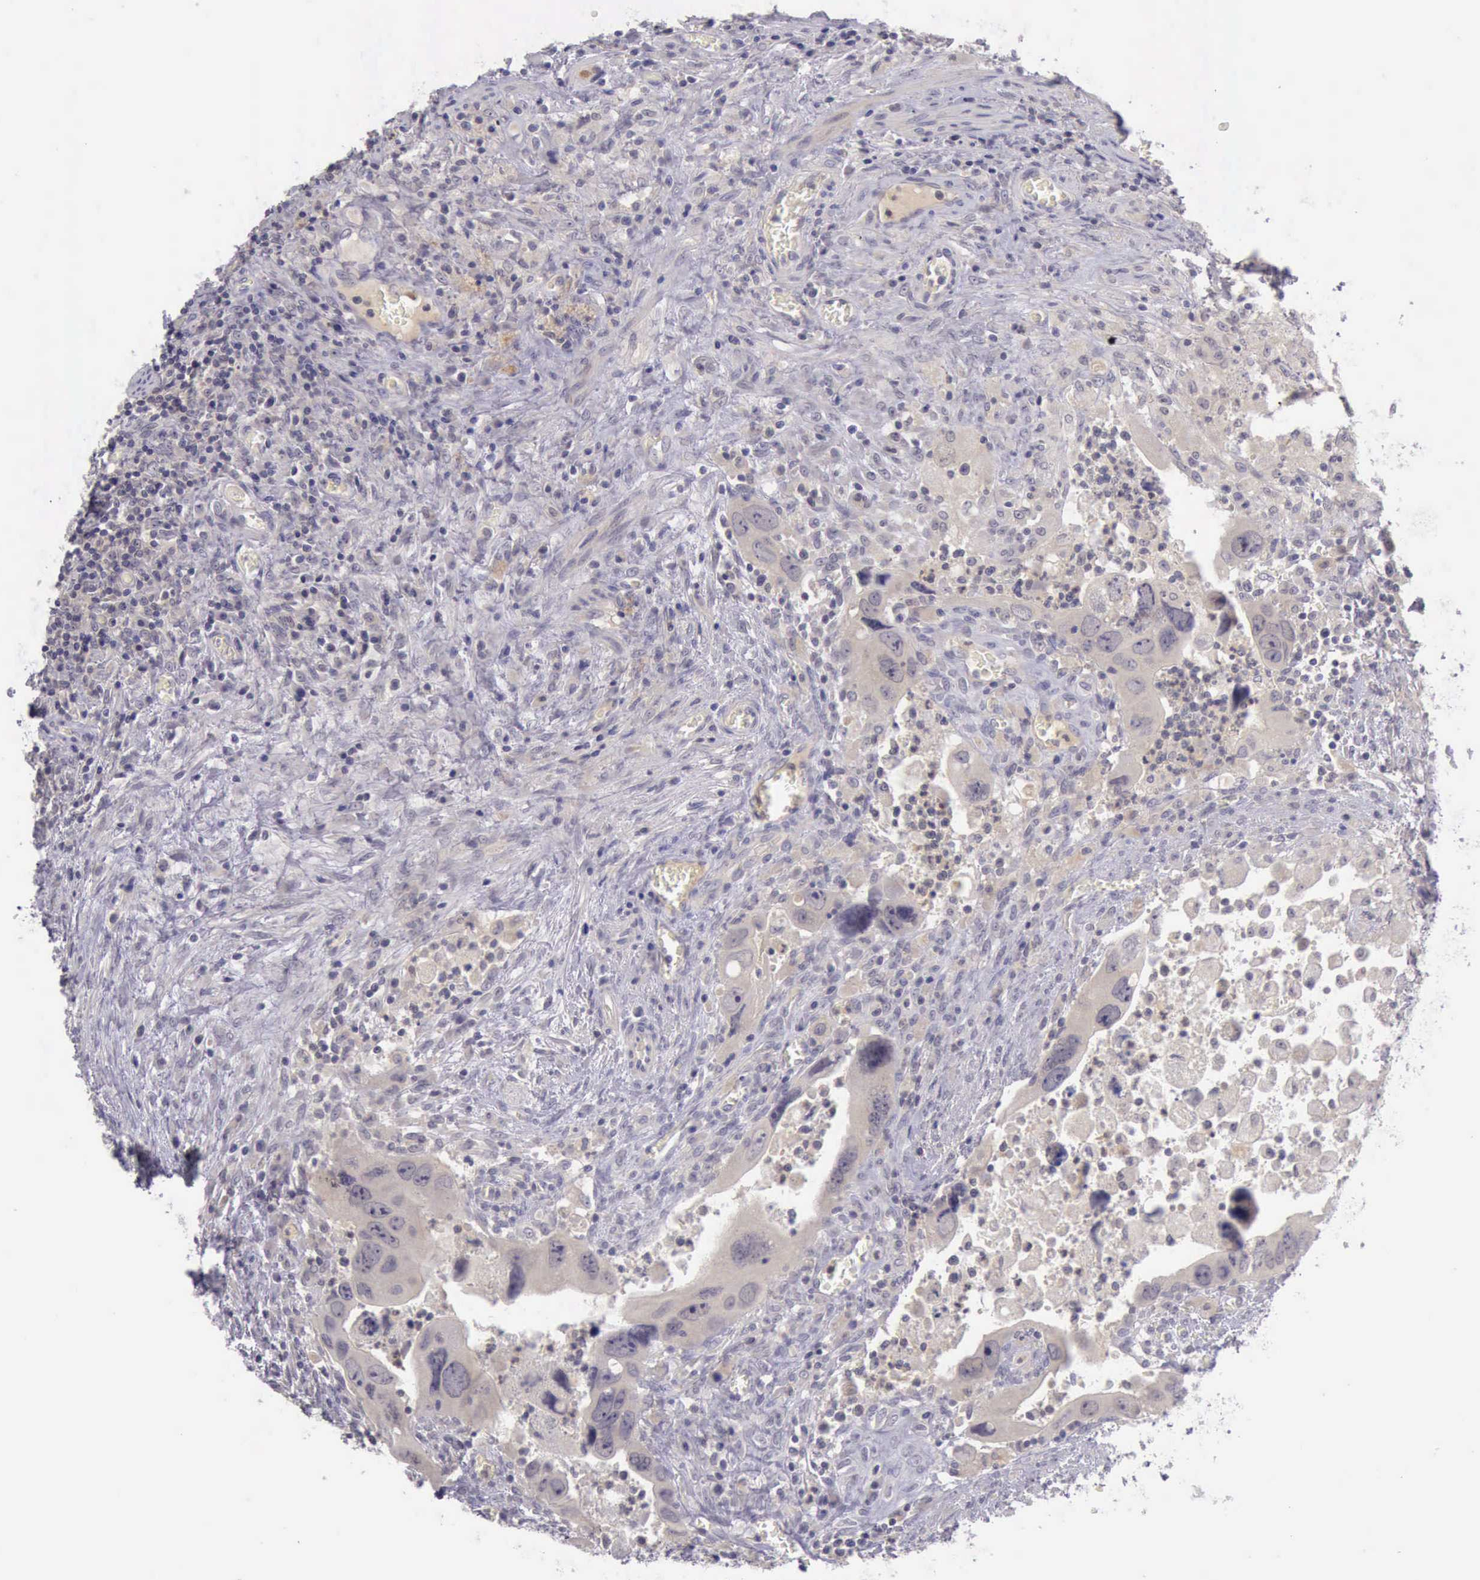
{"staining": {"intensity": "weak", "quantity": ">75%", "location": "cytoplasmic/membranous"}, "tissue": "colorectal cancer", "cell_type": "Tumor cells", "image_type": "cancer", "snomed": [{"axis": "morphology", "description": "Adenocarcinoma, NOS"}, {"axis": "topography", "description": "Rectum"}], "caption": "High-magnification brightfield microscopy of colorectal cancer stained with DAB (3,3'-diaminobenzidine) (brown) and counterstained with hematoxylin (blue). tumor cells exhibit weak cytoplasmic/membranous expression is present in approximately>75% of cells.", "gene": "ARNT2", "patient": {"sex": "male", "age": 70}}